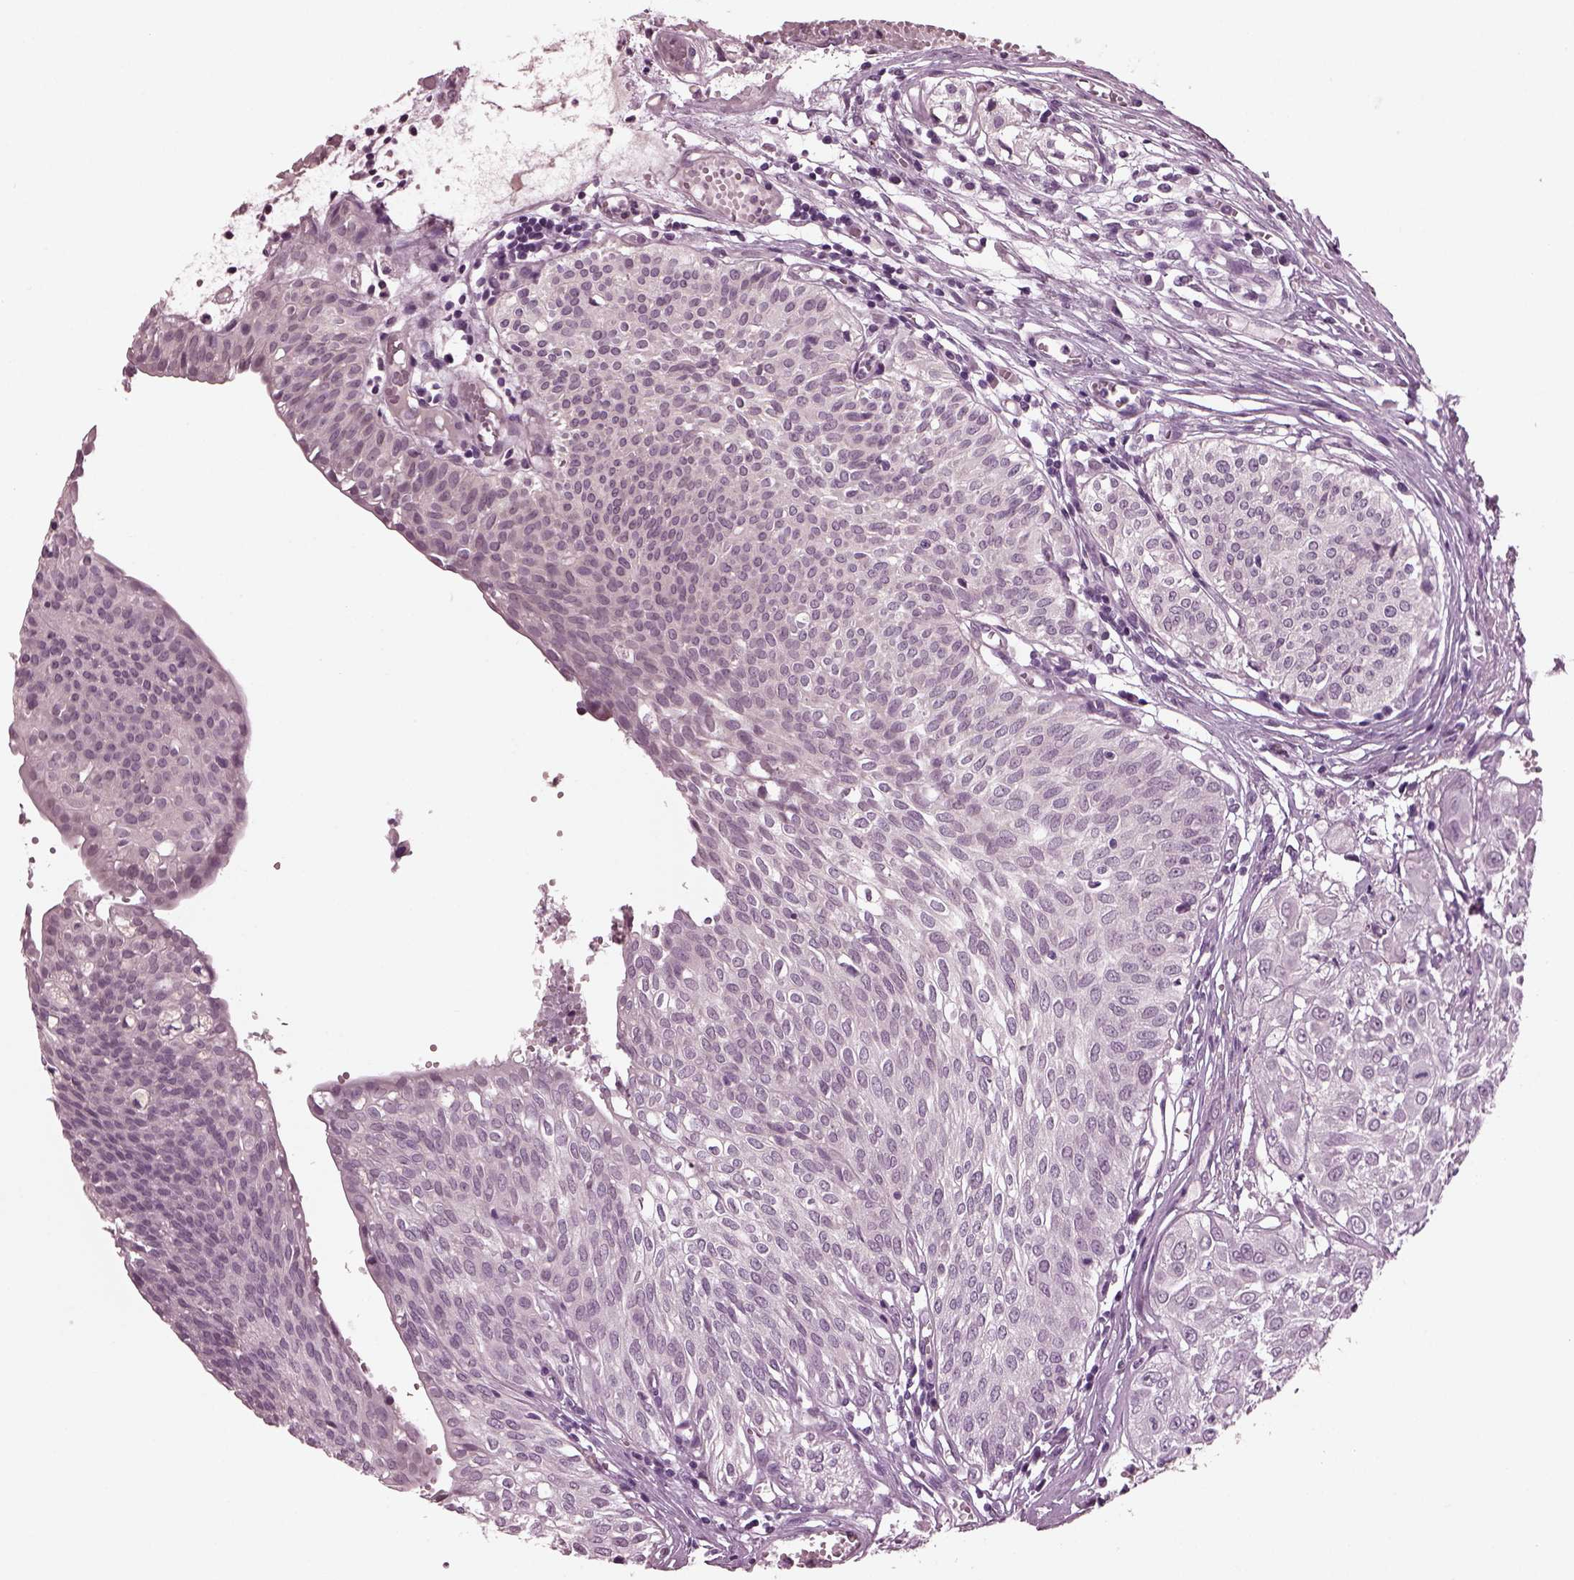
{"staining": {"intensity": "negative", "quantity": "none", "location": "none"}, "tissue": "urothelial cancer", "cell_type": "Tumor cells", "image_type": "cancer", "snomed": [{"axis": "morphology", "description": "Urothelial carcinoma, High grade"}, {"axis": "topography", "description": "Urinary bladder"}], "caption": "An immunohistochemistry micrograph of urothelial cancer is shown. There is no staining in tumor cells of urothelial cancer.", "gene": "MIB2", "patient": {"sex": "male", "age": 57}}